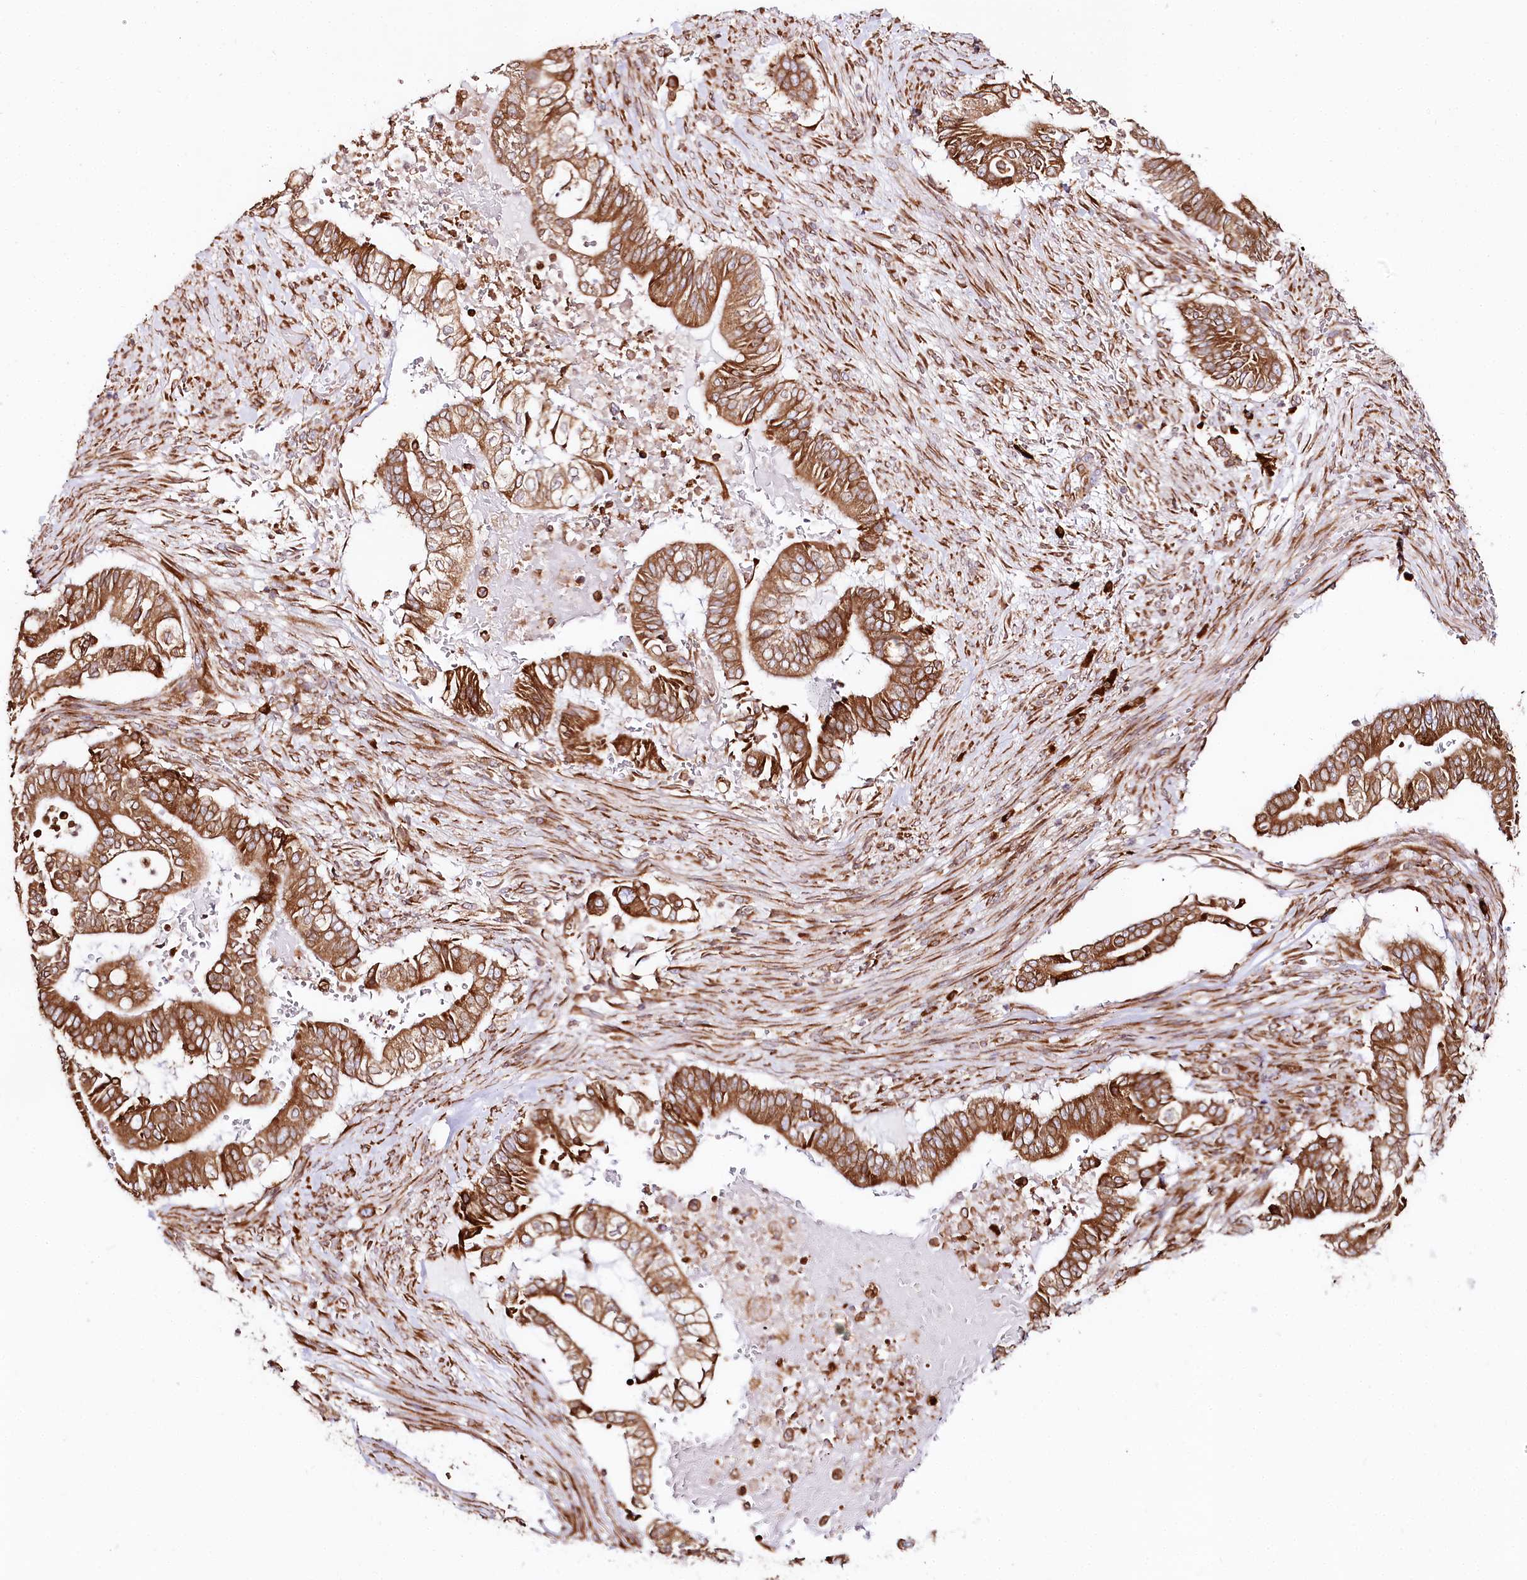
{"staining": {"intensity": "moderate", "quantity": ">75%", "location": "cytoplasmic/membranous"}, "tissue": "pancreatic cancer", "cell_type": "Tumor cells", "image_type": "cancer", "snomed": [{"axis": "morphology", "description": "Adenocarcinoma, NOS"}, {"axis": "topography", "description": "Pancreas"}], "caption": "A photomicrograph of human pancreatic cancer stained for a protein reveals moderate cytoplasmic/membranous brown staining in tumor cells.", "gene": "CNPY2", "patient": {"sex": "male", "age": 68}}